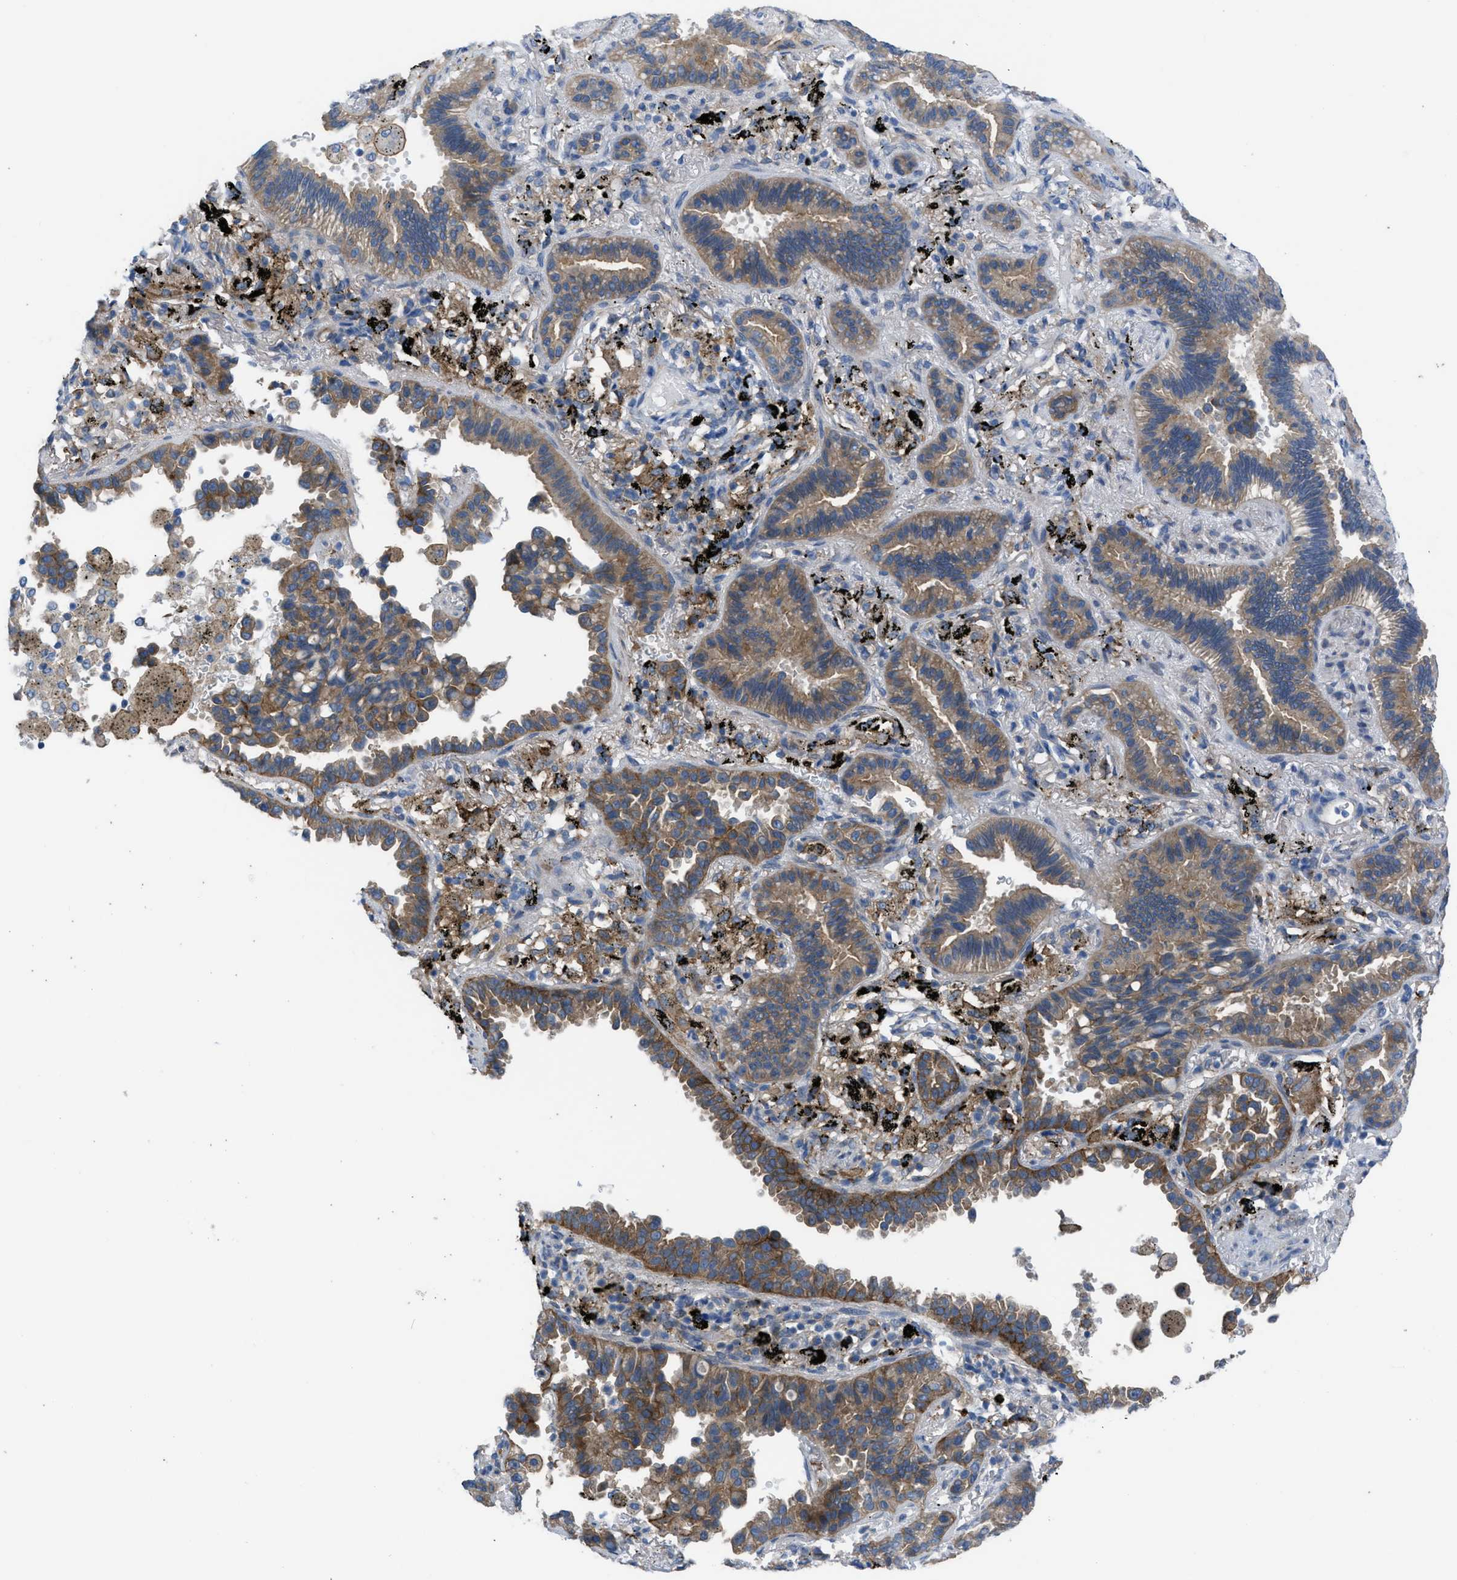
{"staining": {"intensity": "moderate", "quantity": ">75%", "location": "cytoplasmic/membranous"}, "tissue": "lung cancer", "cell_type": "Tumor cells", "image_type": "cancer", "snomed": [{"axis": "morphology", "description": "Normal tissue, NOS"}, {"axis": "morphology", "description": "Adenocarcinoma, NOS"}, {"axis": "topography", "description": "Lung"}], "caption": "About >75% of tumor cells in human lung cancer show moderate cytoplasmic/membranous protein positivity as visualized by brown immunohistochemical staining.", "gene": "EGFR", "patient": {"sex": "male", "age": 59}}